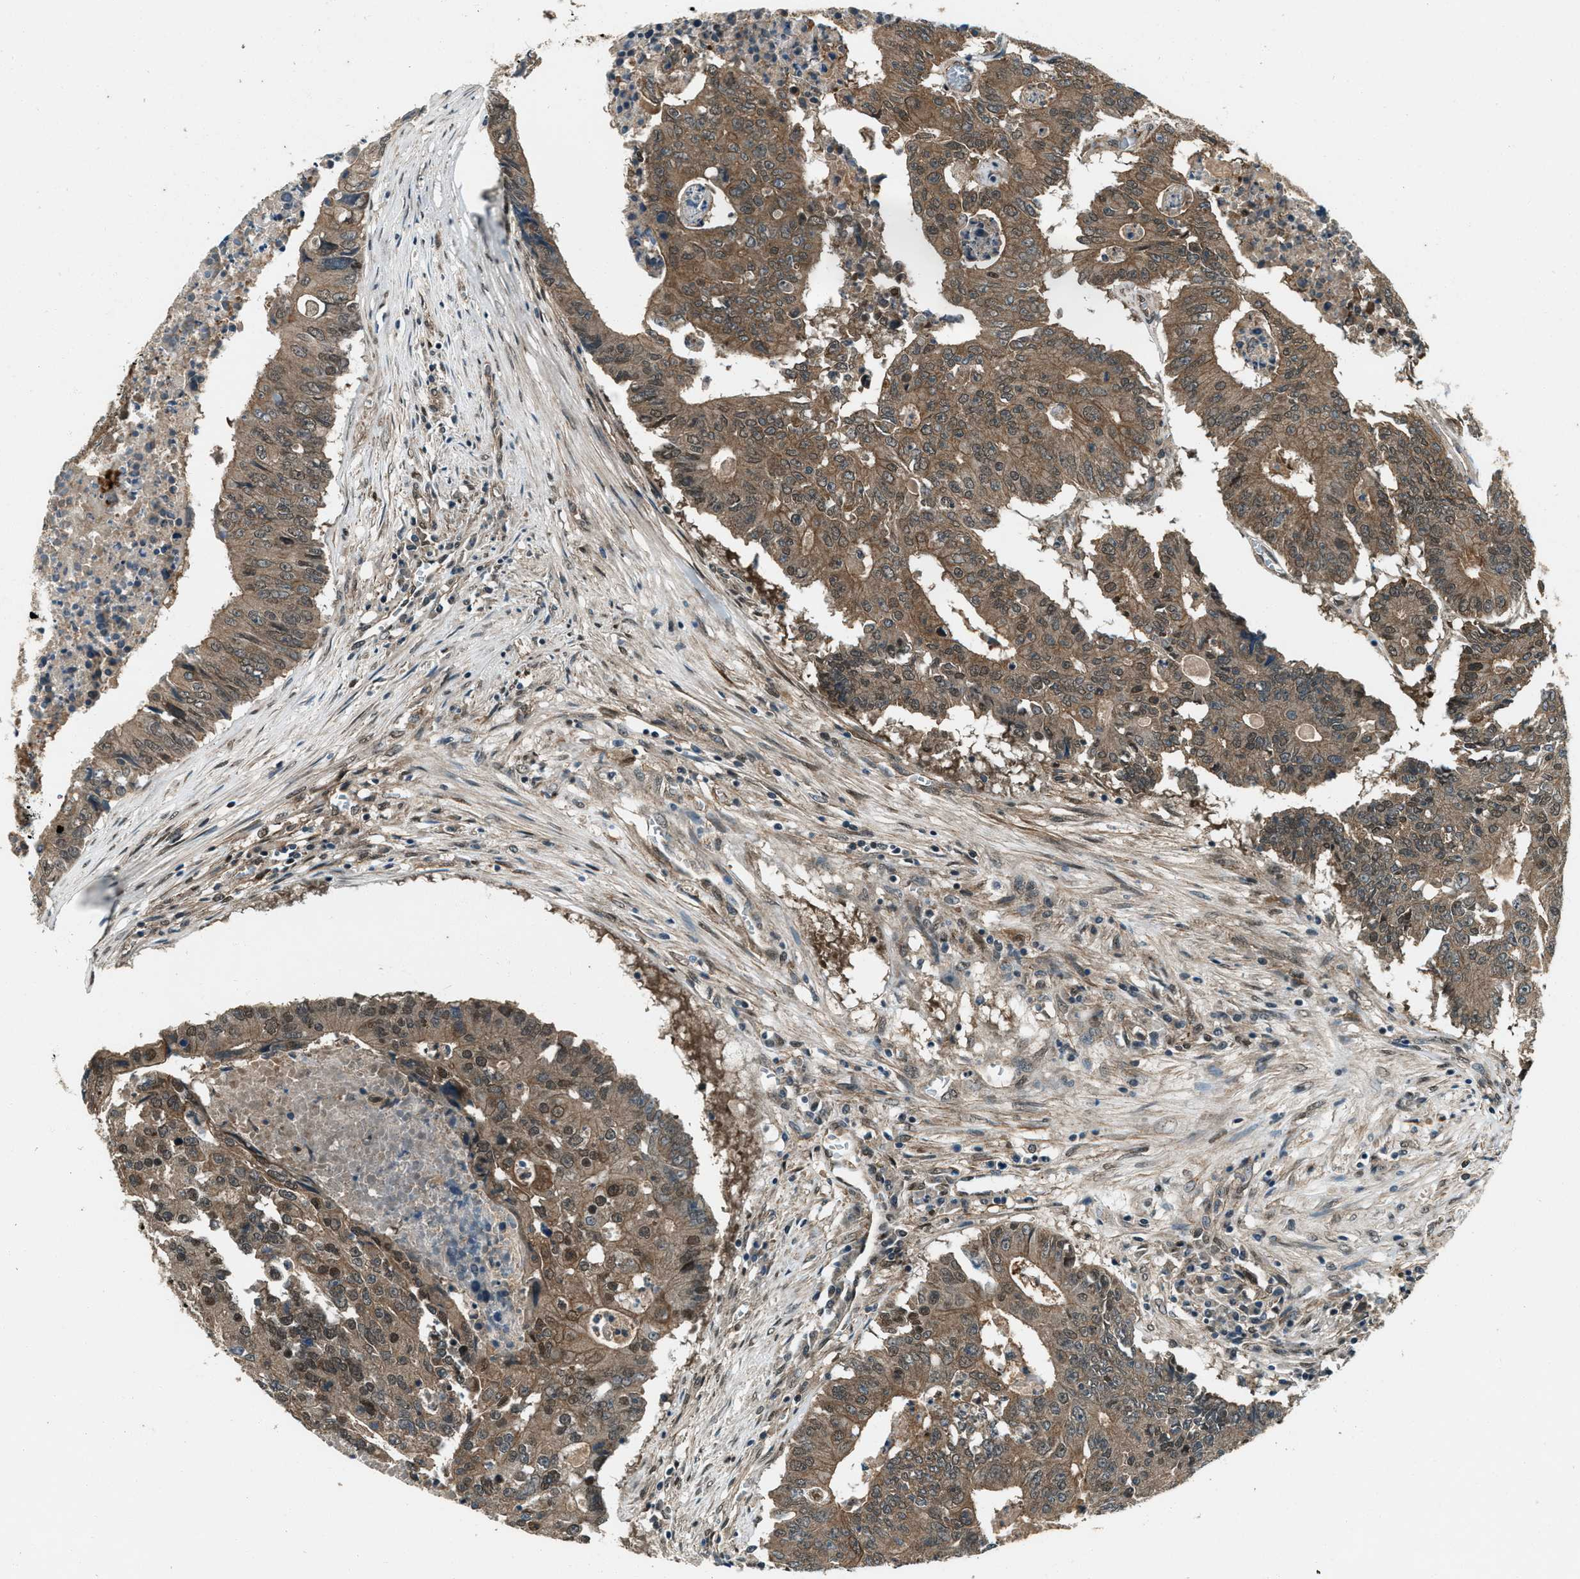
{"staining": {"intensity": "moderate", "quantity": ">75%", "location": "cytoplasmic/membranous"}, "tissue": "colorectal cancer", "cell_type": "Tumor cells", "image_type": "cancer", "snomed": [{"axis": "morphology", "description": "Adenocarcinoma, NOS"}, {"axis": "topography", "description": "Colon"}], "caption": "DAB immunohistochemical staining of adenocarcinoma (colorectal) demonstrates moderate cytoplasmic/membranous protein positivity in about >75% of tumor cells.", "gene": "SVIL", "patient": {"sex": "male", "age": 87}}